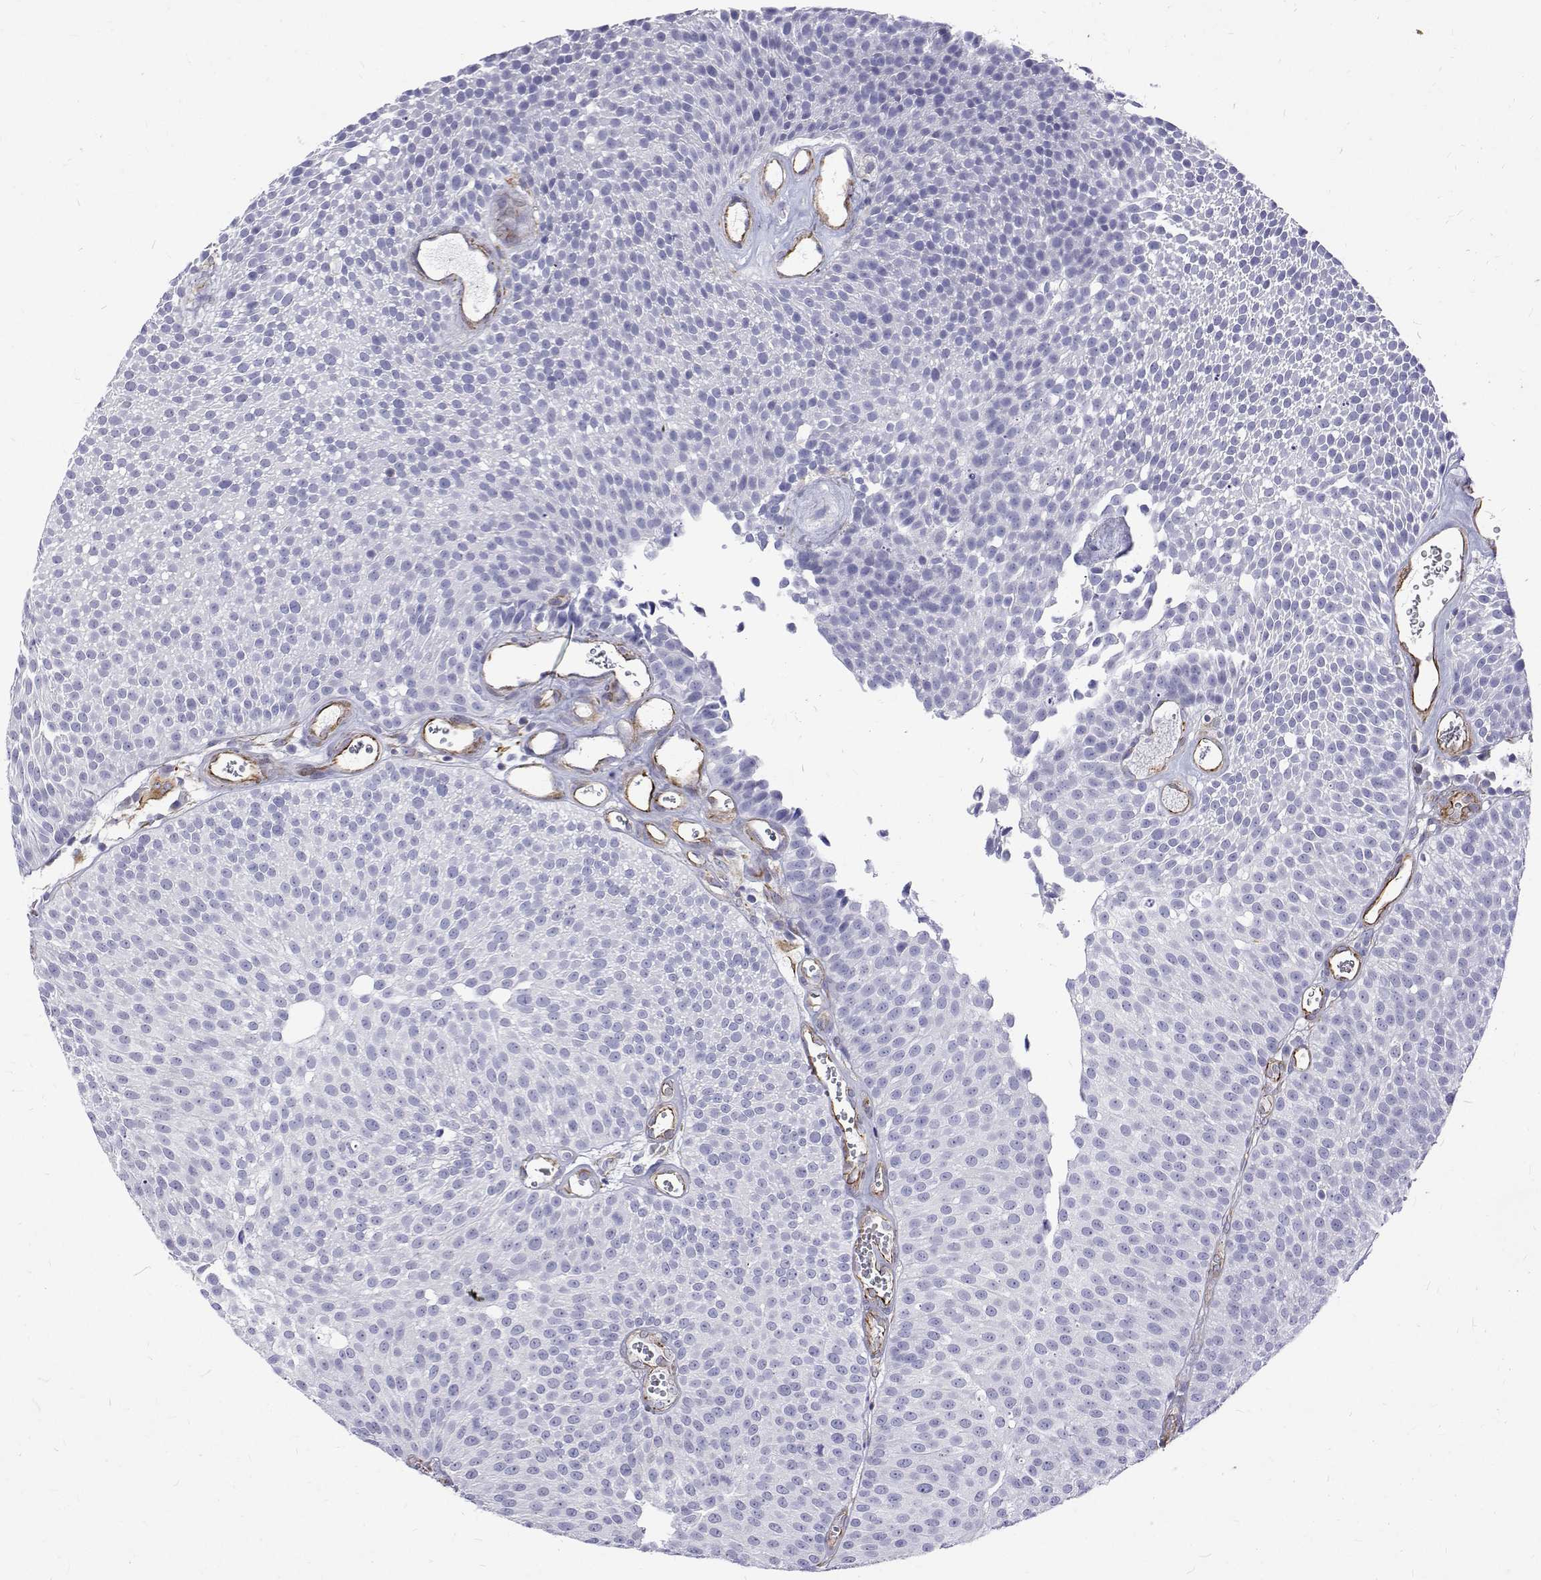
{"staining": {"intensity": "negative", "quantity": "none", "location": "none"}, "tissue": "urothelial cancer", "cell_type": "Tumor cells", "image_type": "cancer", "snomed": [{"axis": "morphology", "description": "Urothelial carcinoma, Low grade"}, {"axis": "topography", "description": "Urinary bladder"}], "caption": "An image of urothelial carcinoma (low-grade) stained for a protein shows no brown staining in tumor cells.", "gene": "OPRPN", "patient": {"sex": "female", "age": 79}}